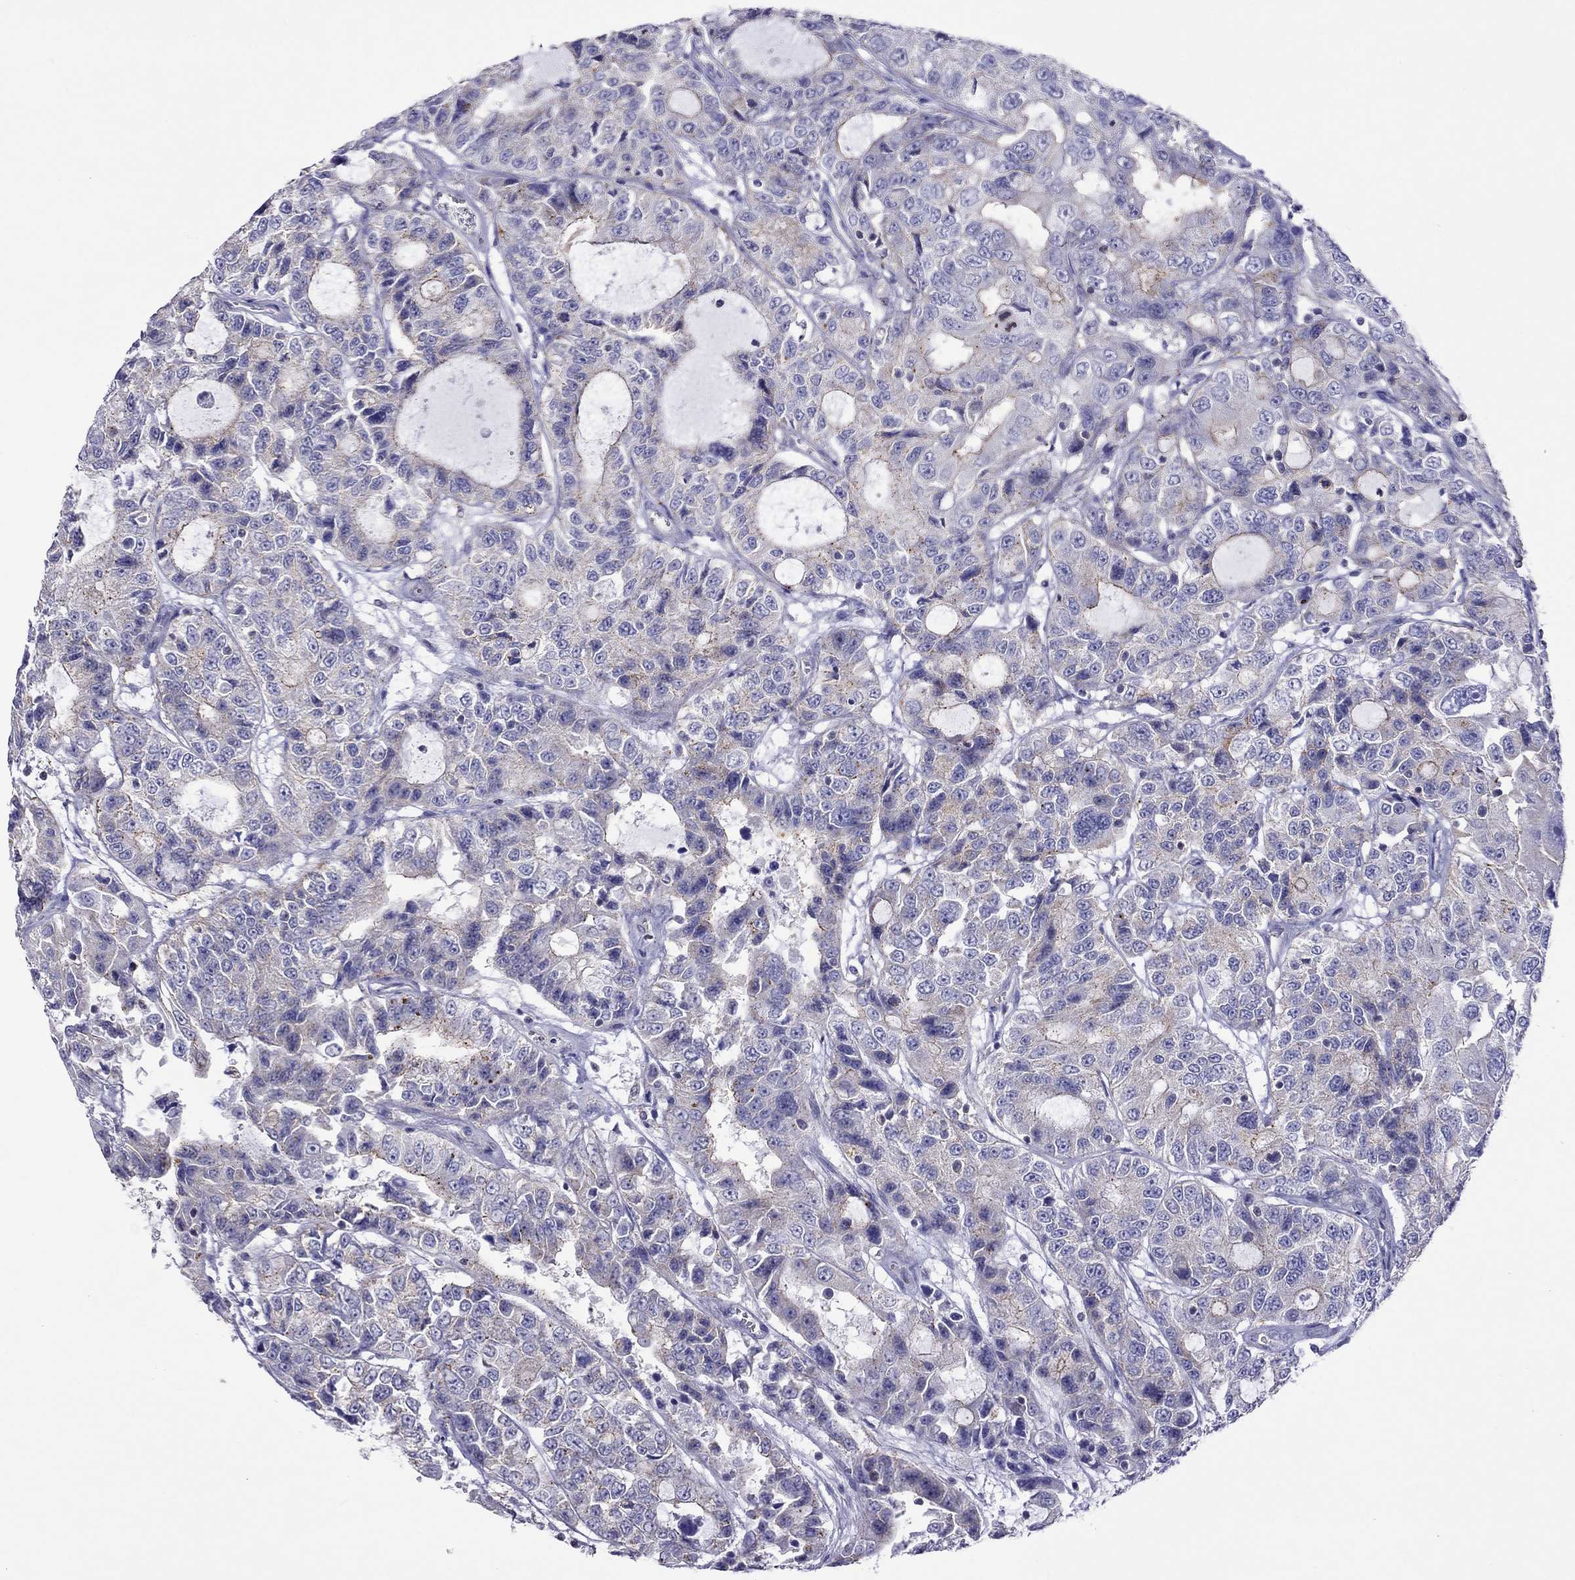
{"staining": {"intensity": "negative", "quantity": "none", "location": "none"}, "tissue": "urothelial cancer", "cell_type": "Tumor cells", "image_type": "cancer", "snomed": [{"axis": "morphology", "description": "Urothelial carcinoma, NOS"}, {"axis": "morphology", "description": "Urothelial carcinoma, High grade"}, {"axis": "topography", "description": "Urinary bladder"}], "caption": "Immunohistochemistry (IHC) image of urothelial carcinoma (high-grade) stained for a protein (brown), which shows no staining in tumor cells.", "gene": "MPZ", "patient": {"sex": "female", "age": 73}}